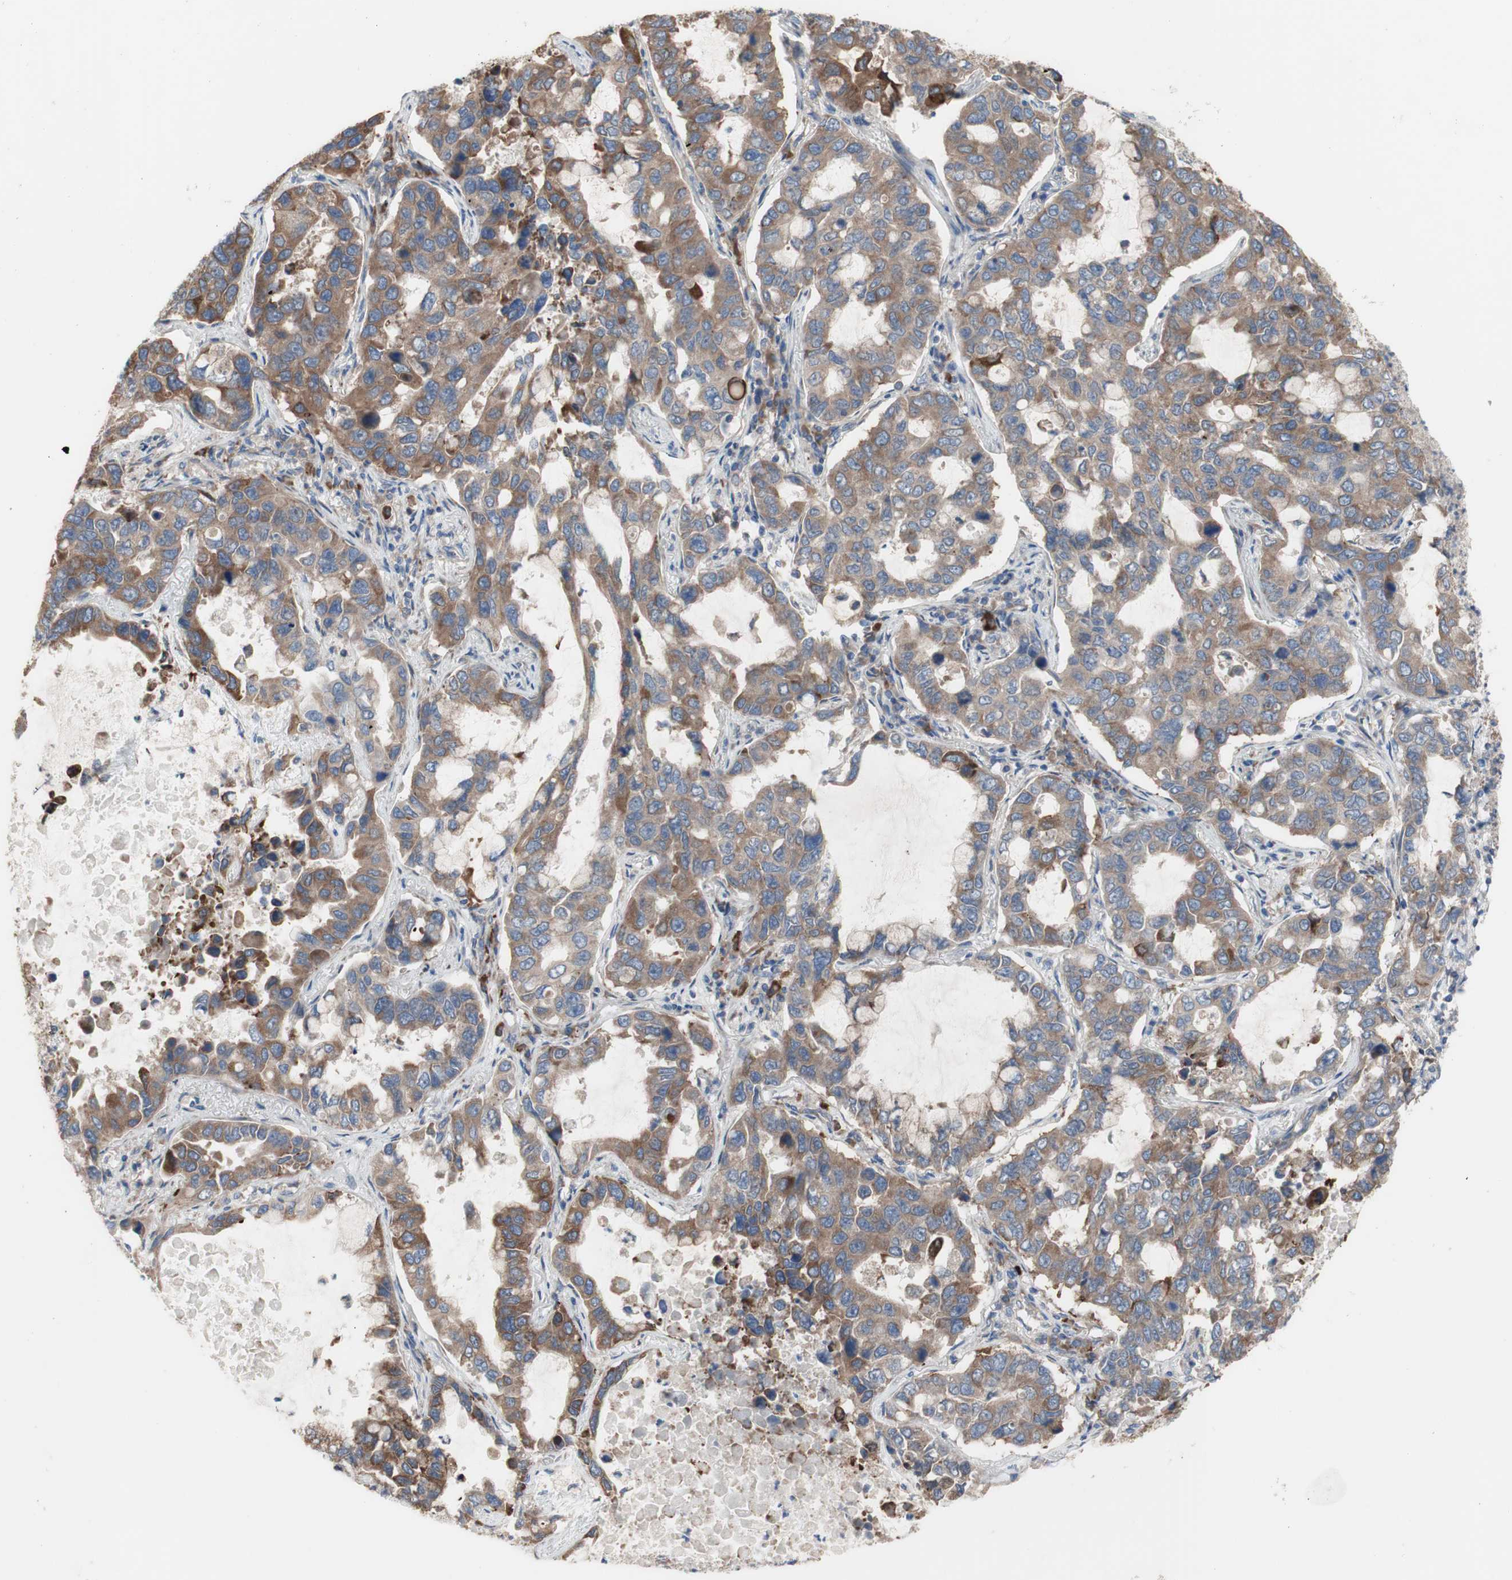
{"staining": {"intensity": "moderate", "quantity": ">75%", "location": "cytoplasmic/membranous"}, "tissue": "lung cancer", "cell_type": "Tumor cells", "image_type": "cancer", "snomed": [{"axis": "morphology", "description": "Adenocarcinoma, NOS"}, {"axis": "topography", "description": "Lung"}], "caption": "Lung cancer (adenocarcinoma) stained with a brown dye shows moderate cytoplasmic/membranous positive expression in approximately >75% of tumor cells.", "gene": "TTC14", "patient": {"sex": "male", "age": 64}}